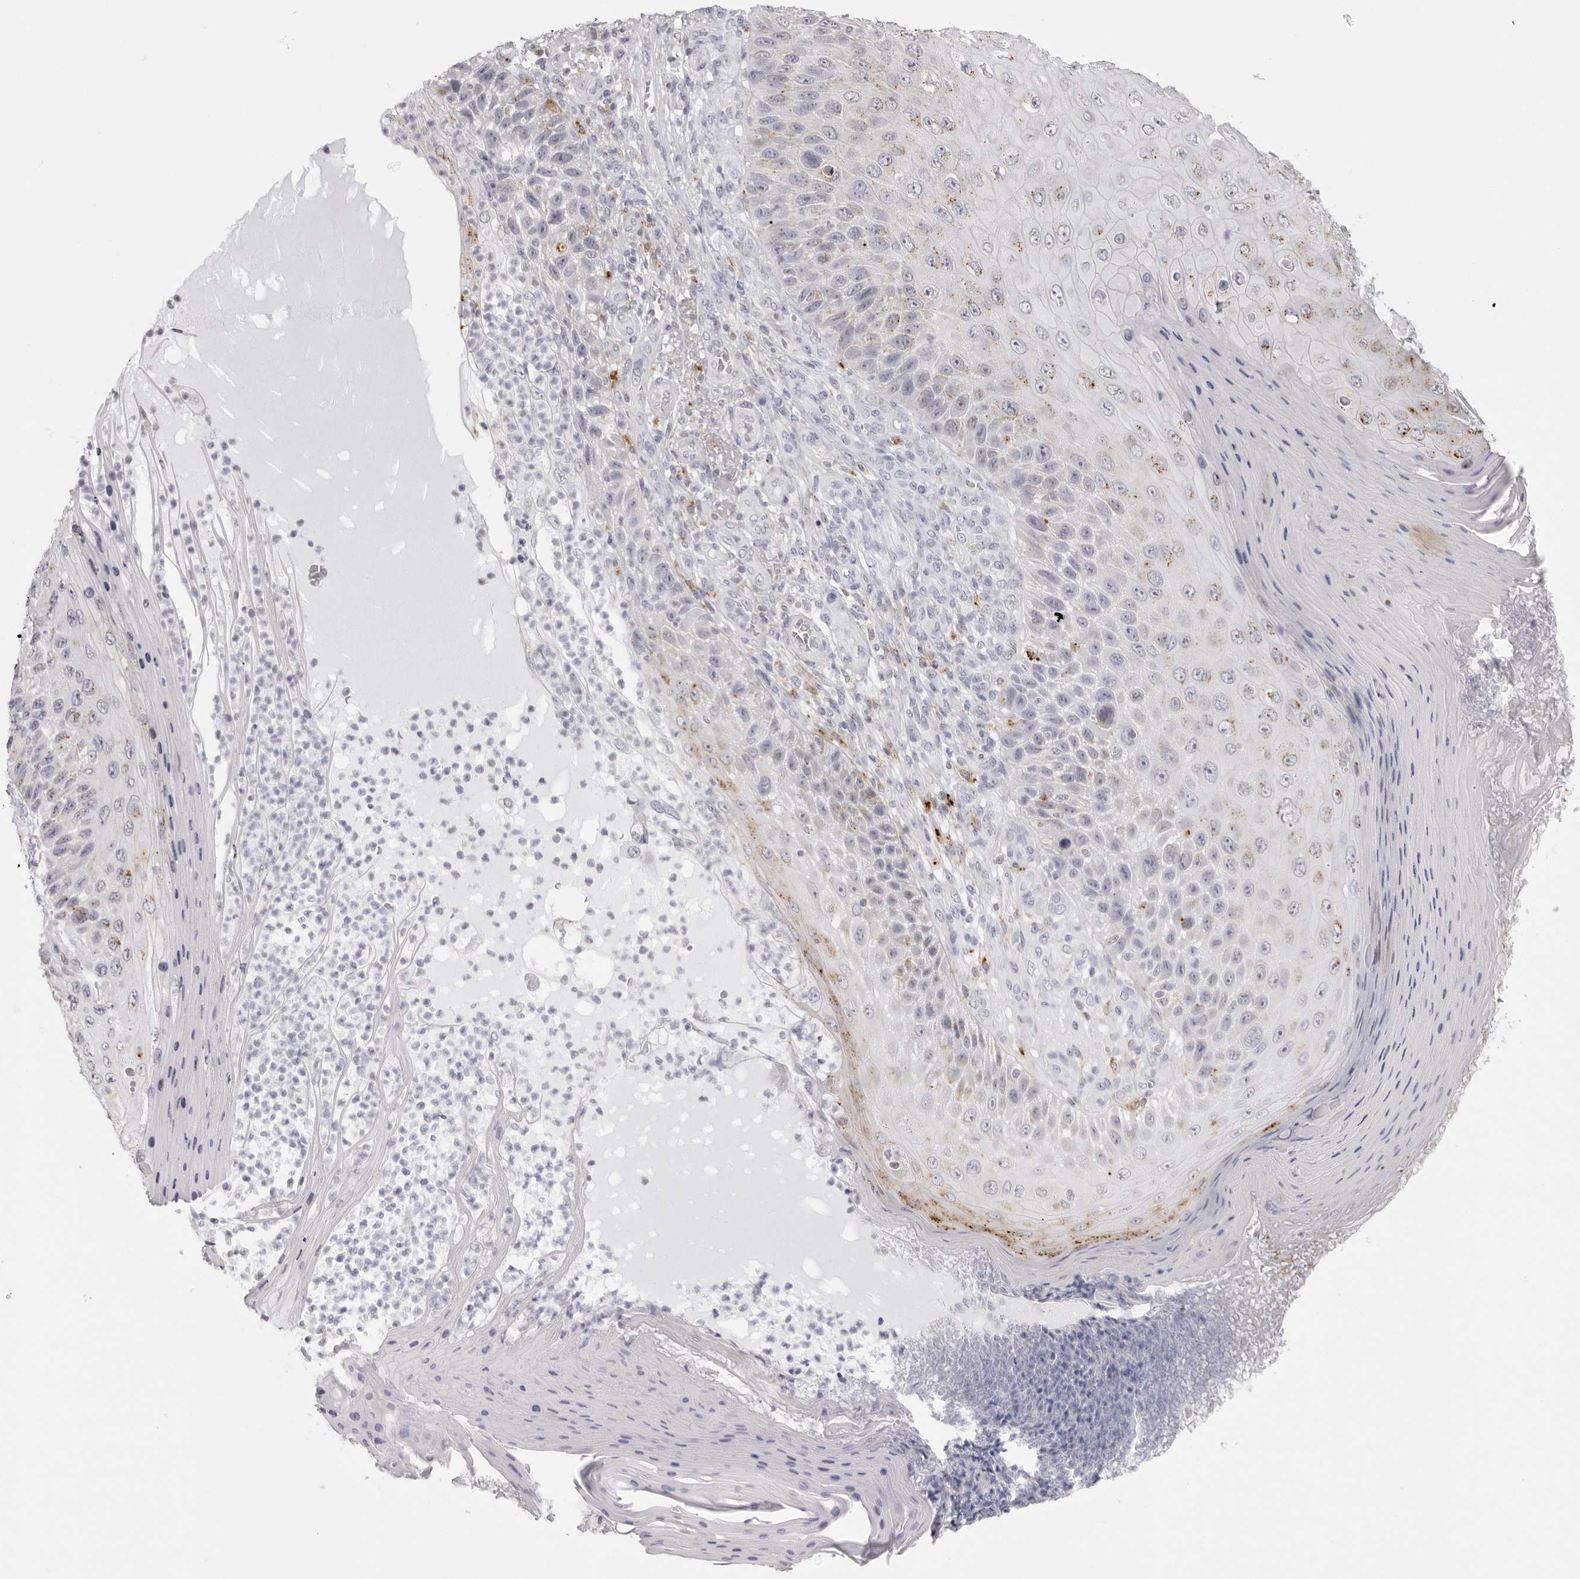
{"staining": {"intensity": "weak", "quantity": "25%-75%", "location": "cytoplasmic/membranous"}, "tissue": "skin cancer", "cell_type": "Tumor cells", "image_type": "cancer", "snomed": [{"axis": "morphology", "description": "Squamous cell carcinoma, NOS"}, {"axis": "topography", "description": "Skin"}], "caption": "Immunohistochemistry staining of skin cancer, which exhibits low levels of weak cytoplasmic/membranous expression in approximately 25%-75% of tumor cells indicating weak cytoplasmic/membranous protein expression. The staining was performed using DAB (brown) for protein detection and nuclei were counterstained in hematoxylin (blue).", "gene": "IL25", "patient": {"sex": "female", "age": 88}}